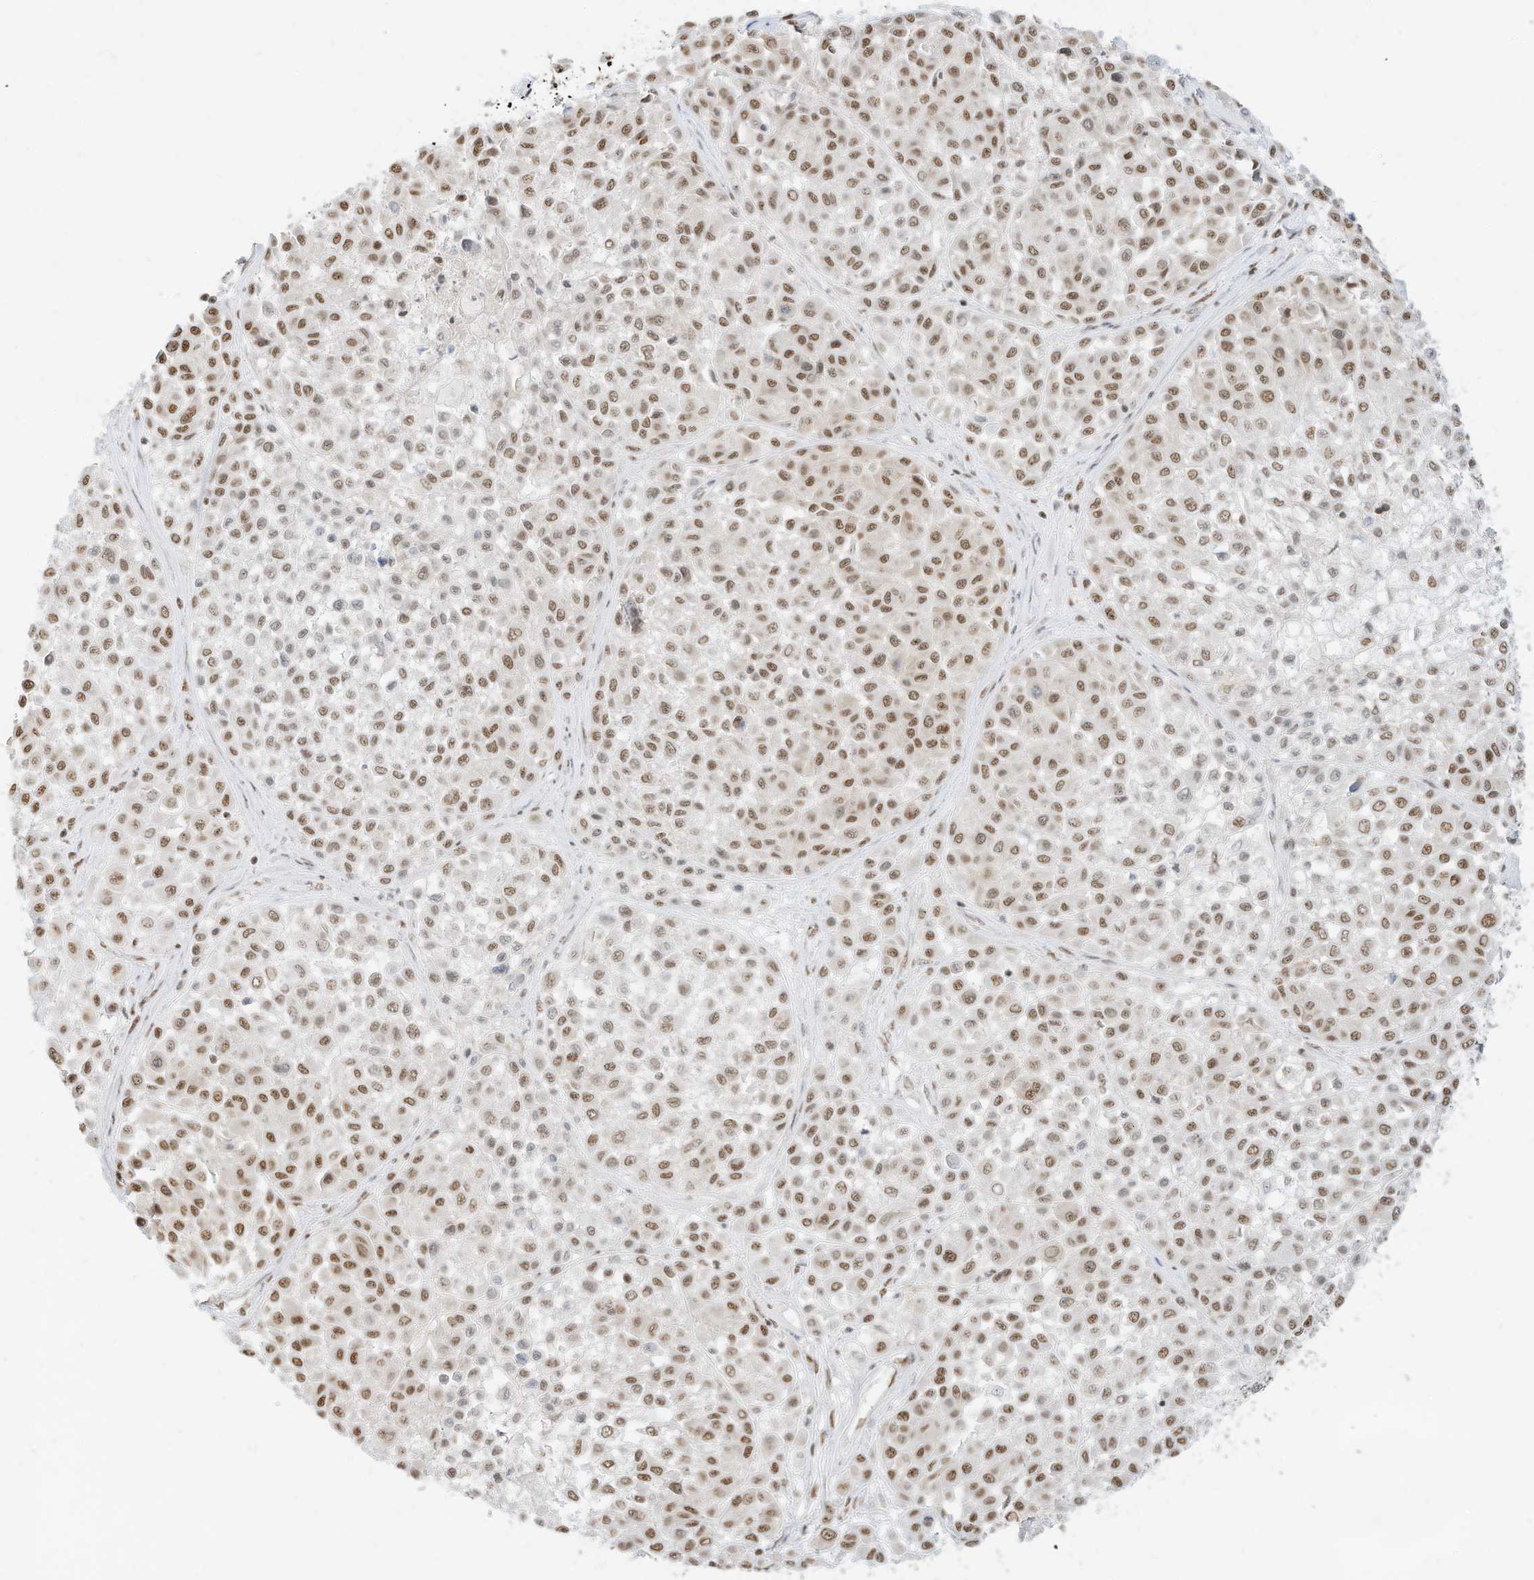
{"staining": {"intensity": "moderate", "quantity": ">75%", "location": "nuclear"}, "tissue": "melanoma", "cell_type": "Tumor cells", "image_type": "cancer", "snomed": [{"axis": "morphology", "description": "Malignant melanoma, Metastatic site"}, {"axis": "topography", "description": "Soft tissue"}], "caption": "IHC of human malignant melanoma (metastatic site) shows medium levels of moderate nuclear positivity in about >75% of tumor cells.", "gene": "NHSL1", "patient": {"sex": "male", "age": 41}}